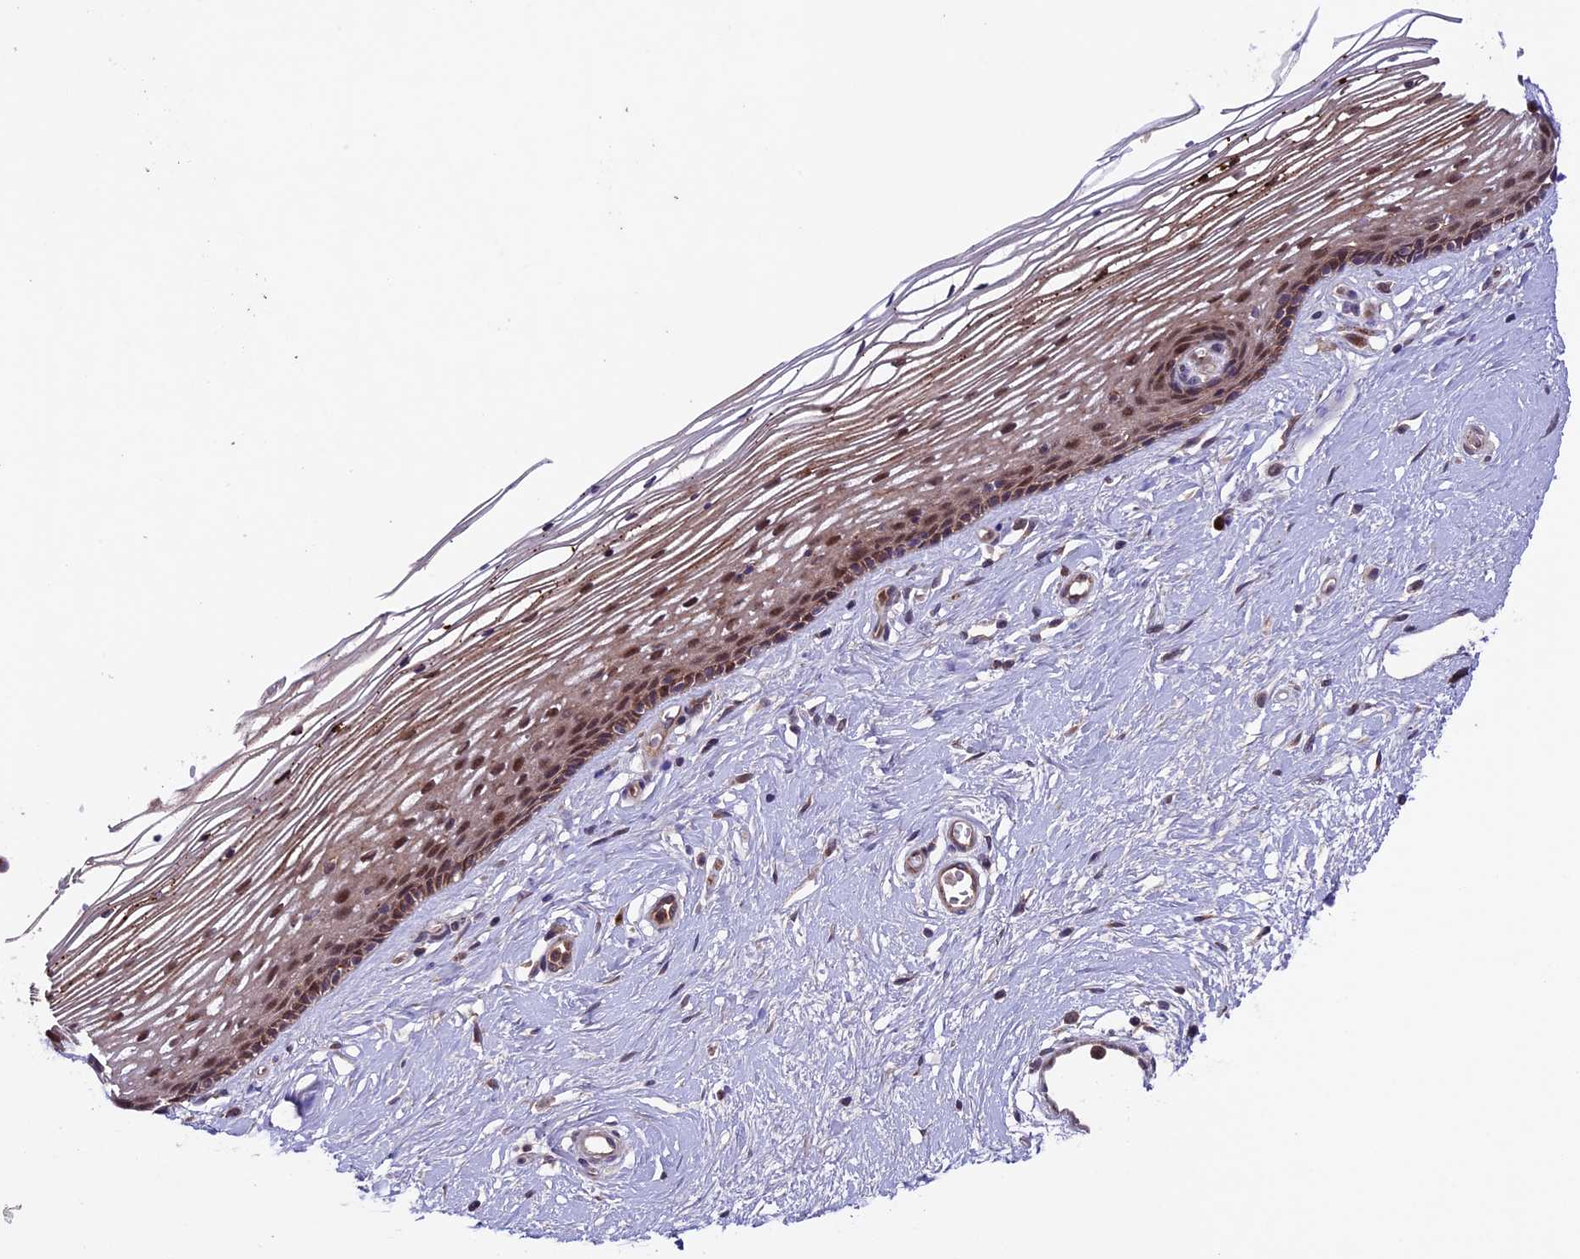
{"staining": {"intensity": "moderate", "quantity": ">75%", "location": "cytoplasmic/membranous,nuclear"}, "tissue": "vagina", "cell_type": "Squamous epithelial cells", "image_type": "normal", "snomed": [{"axis": "morphology", "description": "Normal tissue, NOS"}, {"axis": "topography", "description": "Vagina"}], "caption": "This photomicrograph shows unremarkable vagina stained with immunohistochemistry (IHC) to label a protein in brown. The cytoplasmic/membranous,nuclear of squamous epithelial cells show moderate positivity for the protein. Nuclei are counter-stained blue.", "gene": "SIPA1L3", "patient": {"sex": "female", "age": 46}}